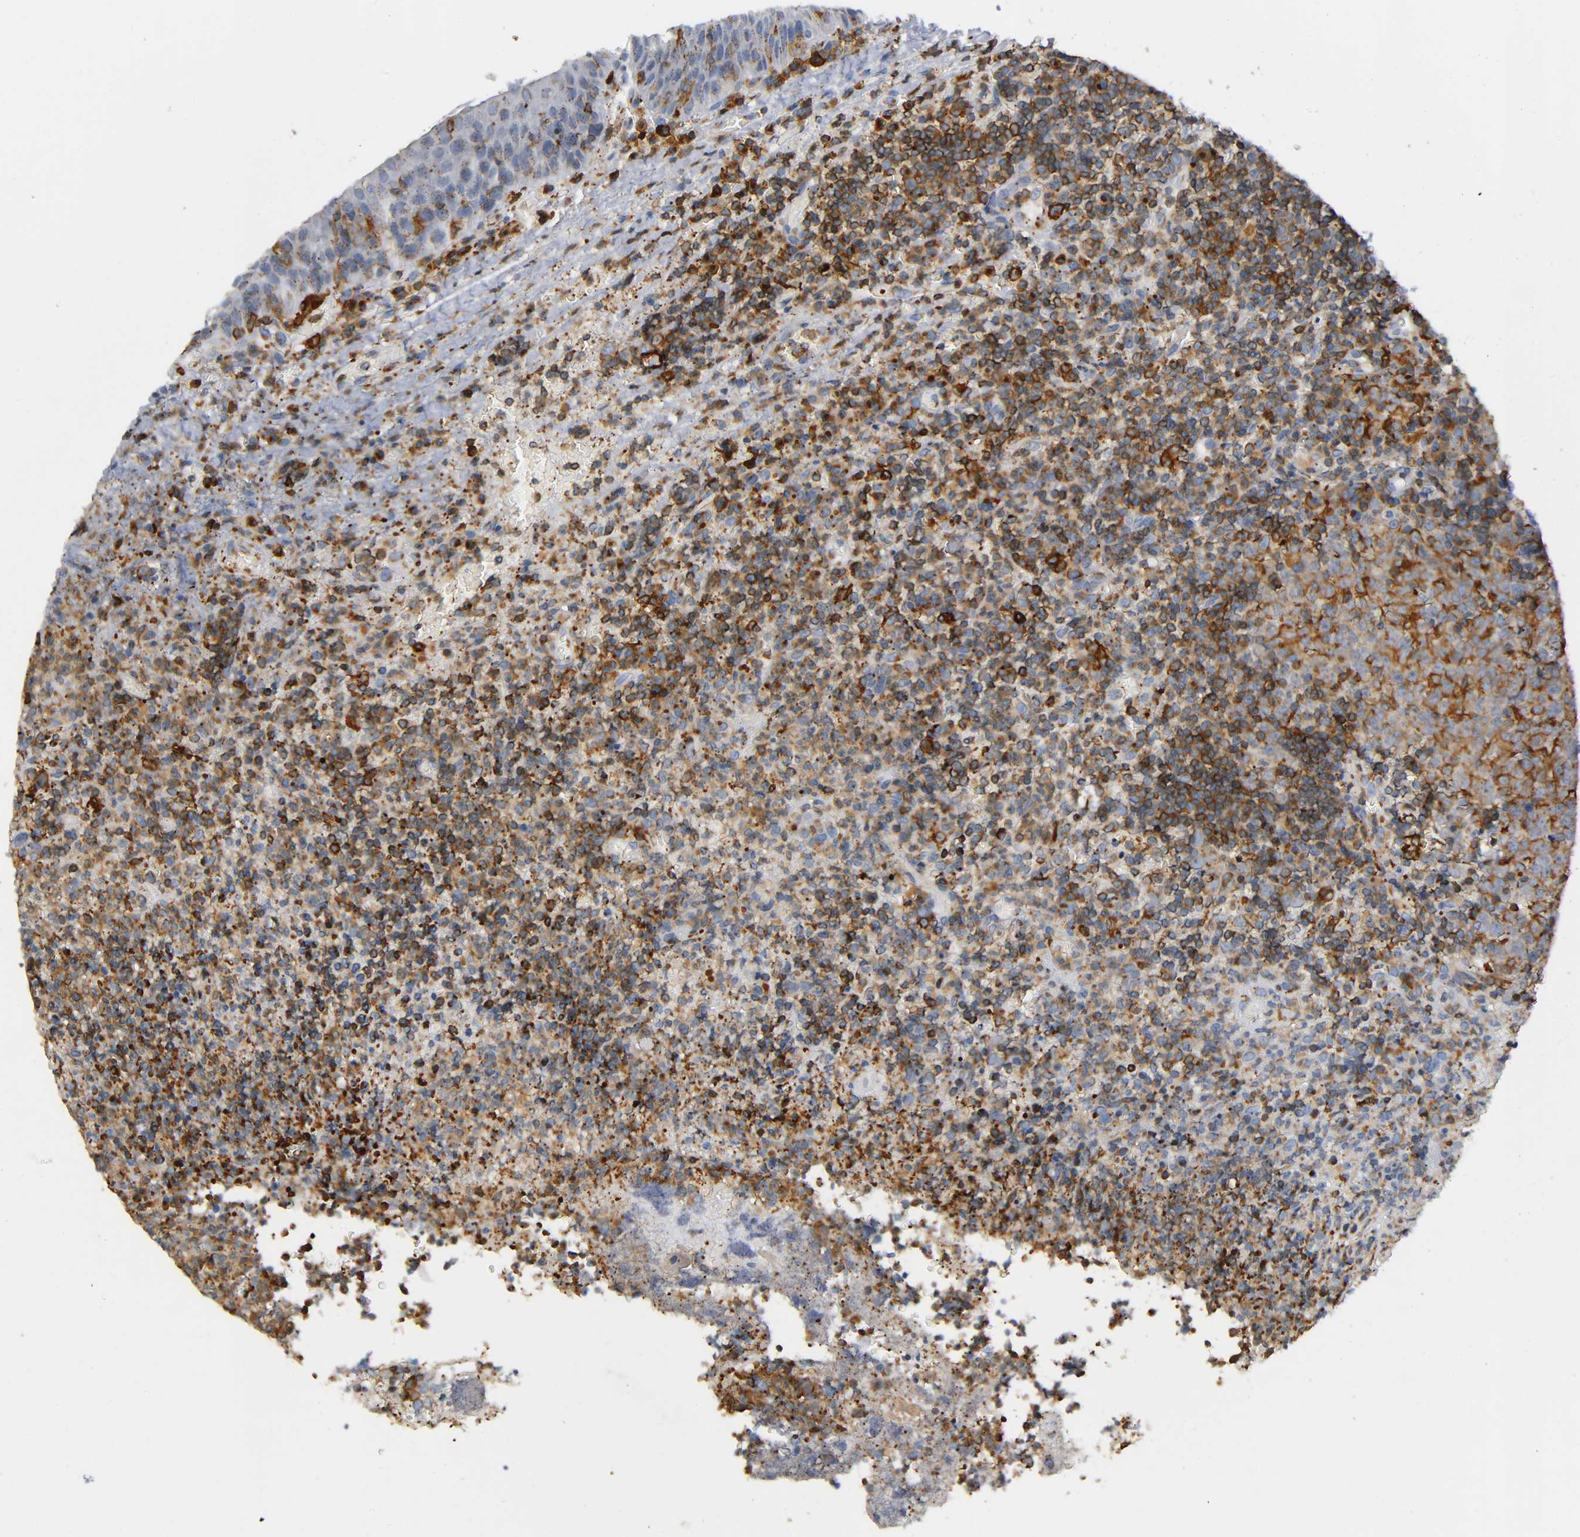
{"staining": {"intensity": "strong", "quantity": ">75%", "location": "cytoplasmic/membranous"}, "tissue": "lymphoma", "cell_type": "Tumor cells", "image_type": "cancer", "snomed": [{"axis": "morphology", "description": "Malignant lymphoma, non-Hodgkin's type, High grade"}, {"axis": "topography", "description": "Tonsil"}], "caption": "Tumor cells exhibit high levels of strong cytoplasmic/membranous expression in about >75% of cells in malignant lymphoma, non-Hodgkin's type (high-grade).", "gene": "CAPN10", "patient": {"sex": "female", "age": 36}}